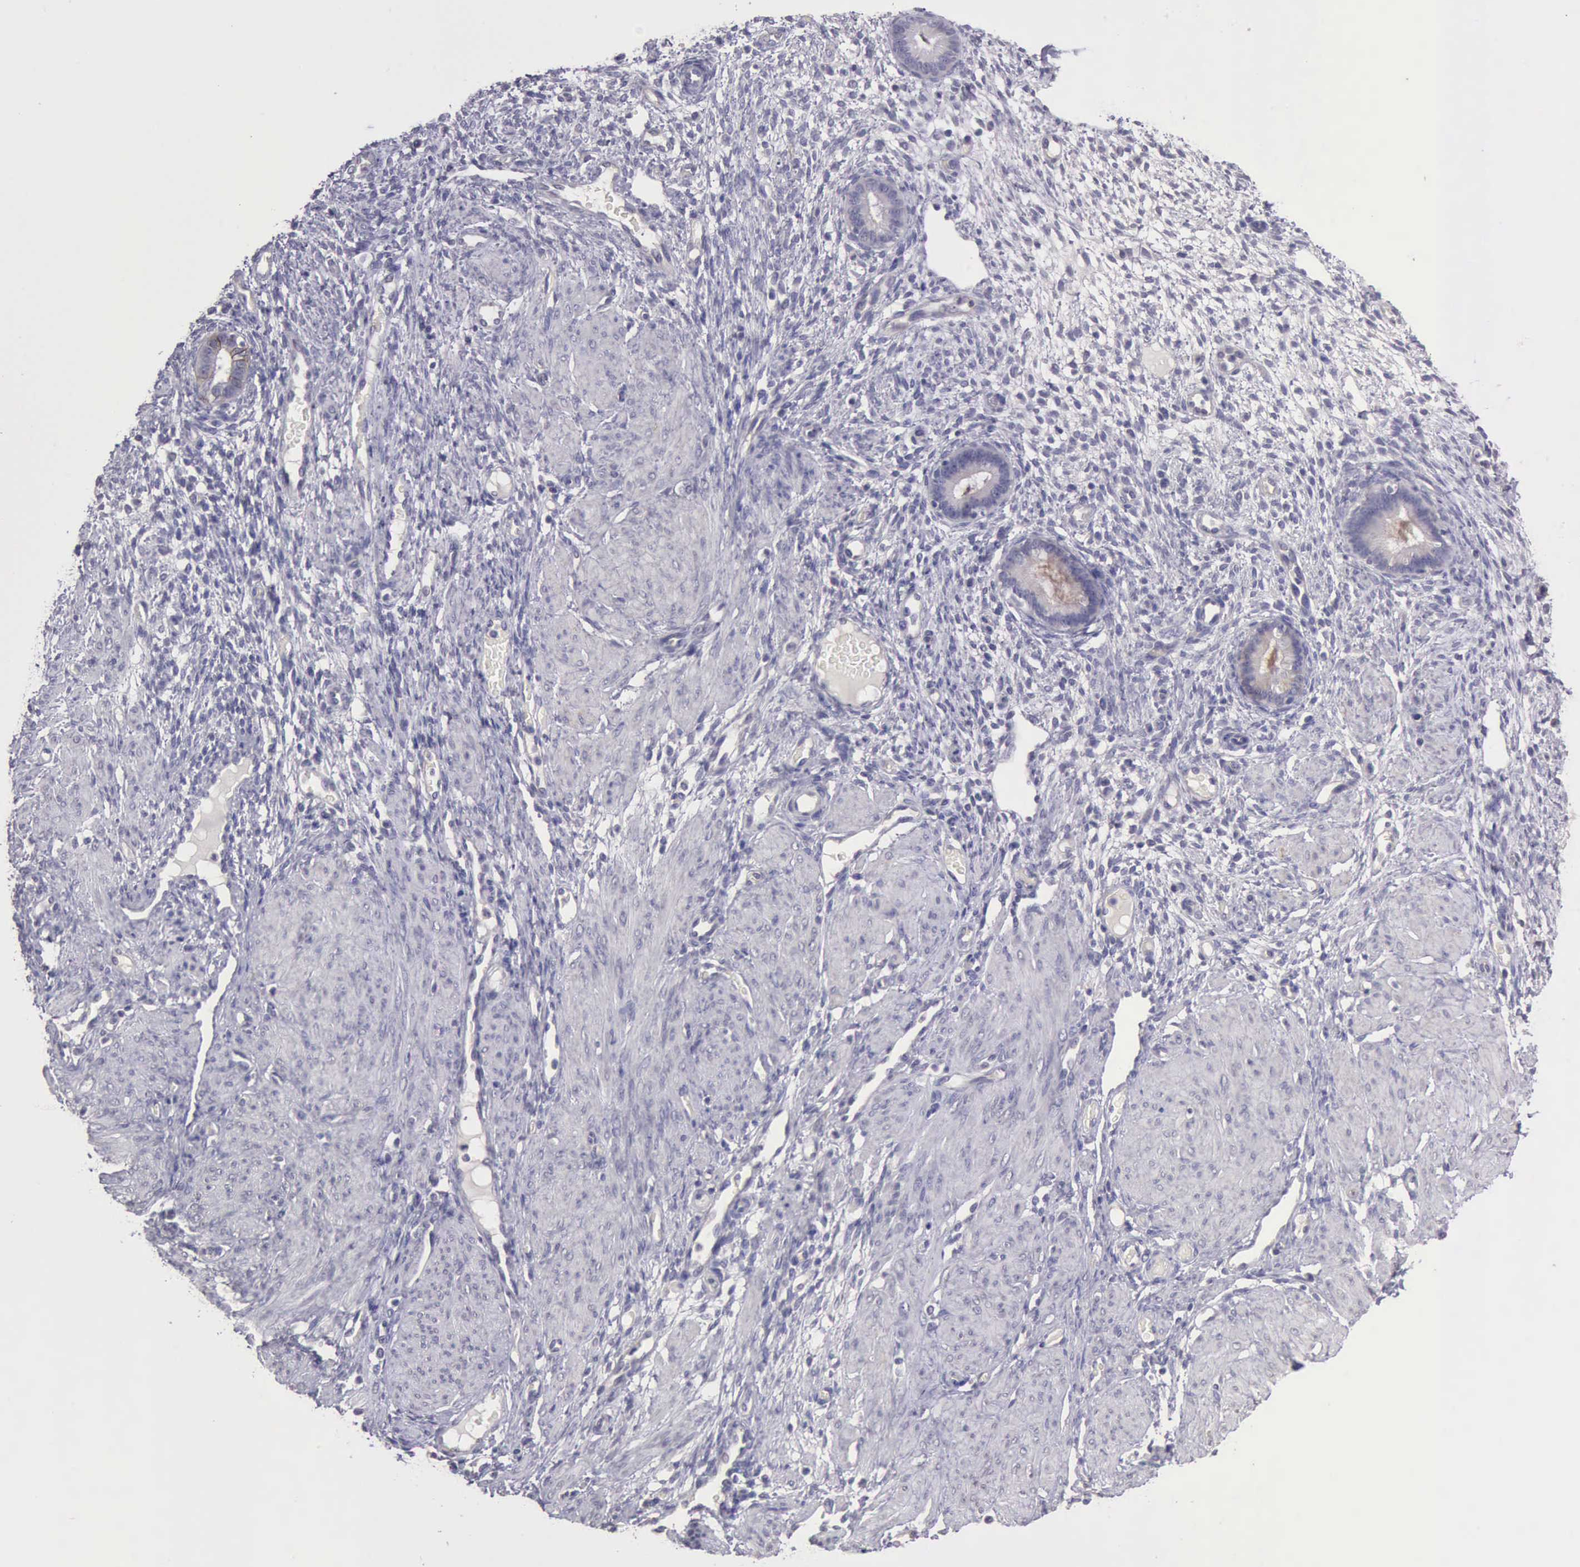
{"staining": {"intensity": "weak", "quantity": "<25%", "location": "cytoplasmic/membranous"}, "tissue": "endometrium", "cell_type": "Cells in endometrial stroma", "image_type": "normal", "snomed": [{"axis": "morphology", "description": "Normal tissue, NOS"}, {"axis": "topography", "description": "Endometrium"}], "caption": "IHC image of normal endometrium: endometrium stained with DAB shows no significant protein staining in cells in endometrial stroma.", "gene": "KCND1", "patient": {"sex": "female", "age": 72}}